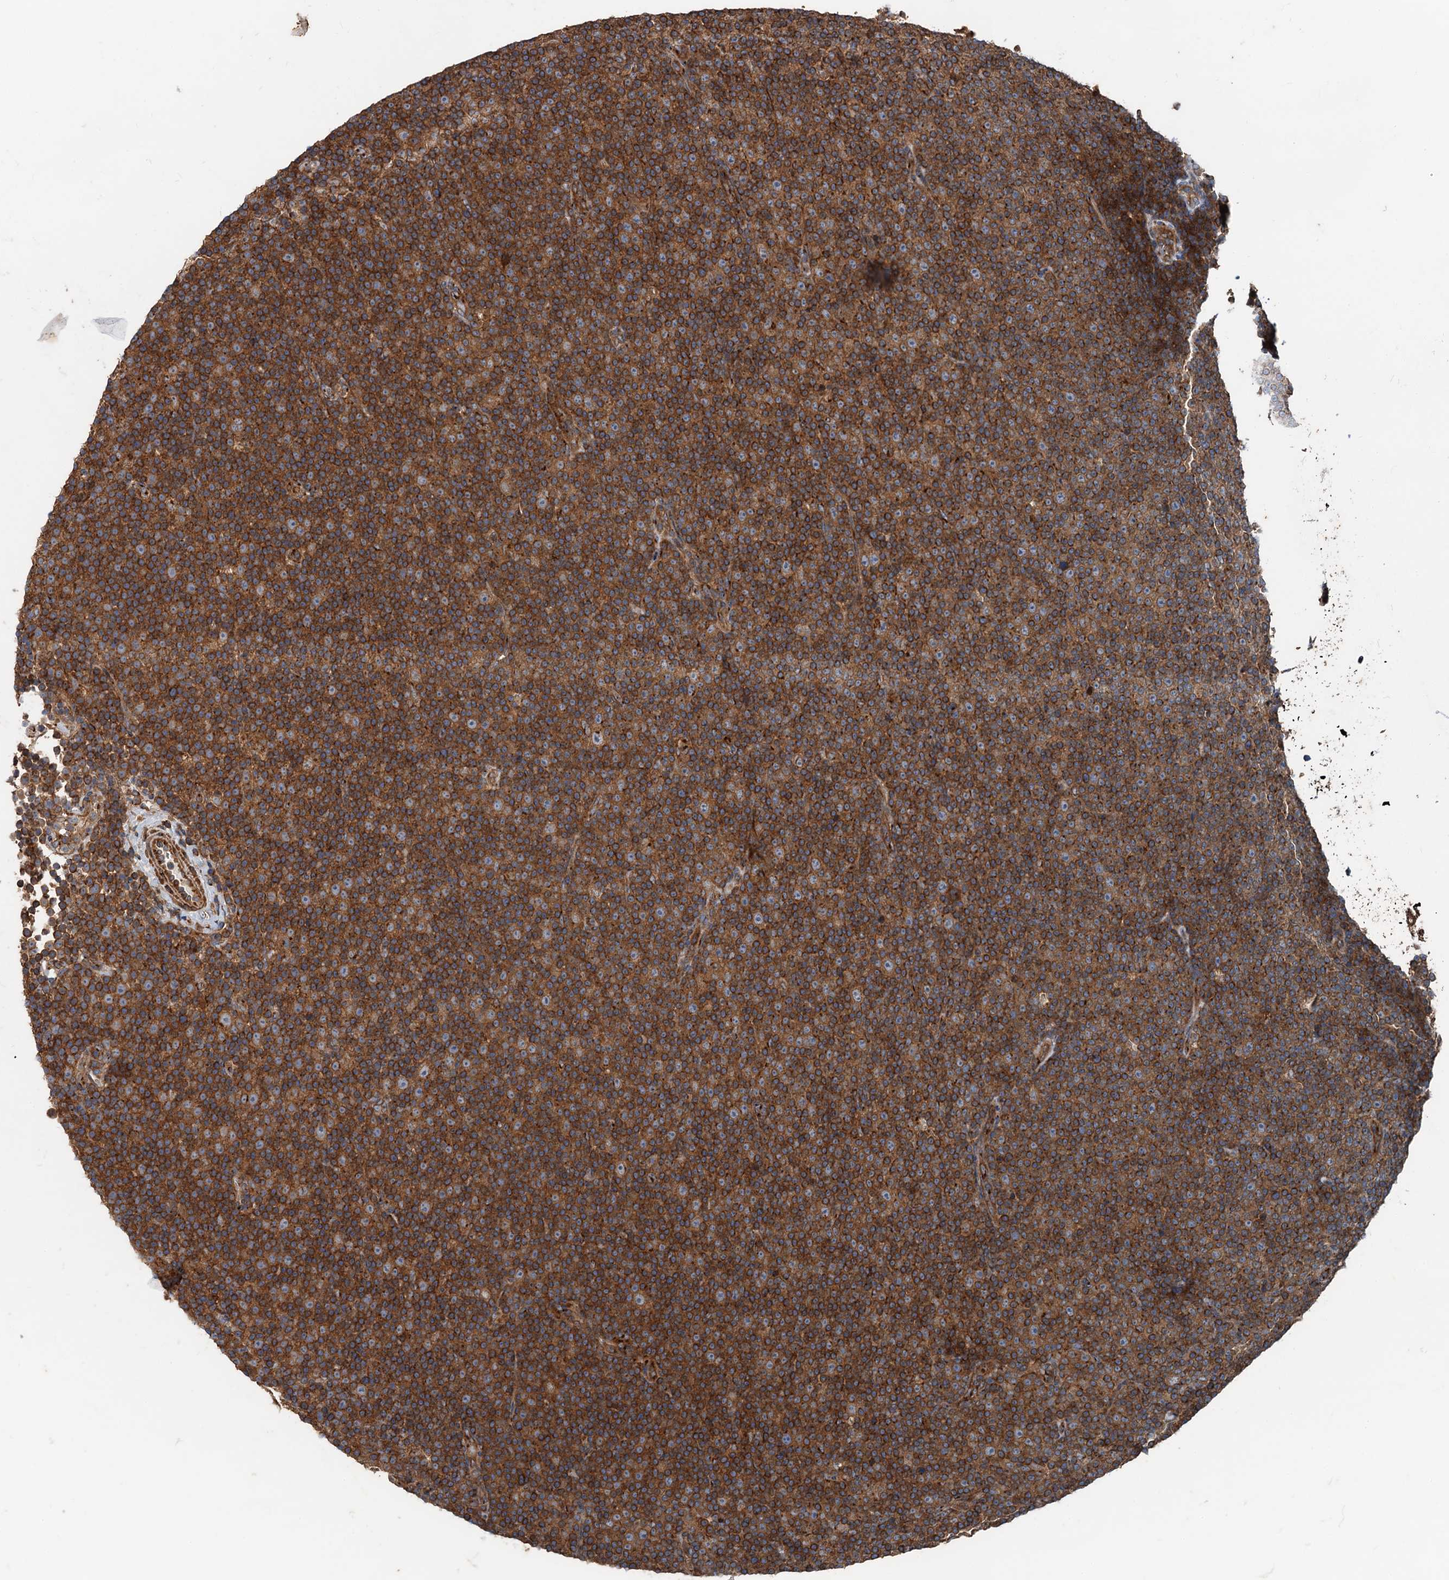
{"staining": {"intensity": "strong", "quantity": ">75%", "location": "cytoplasmic/membranous"}, "tissue": "lymphoma", "cell_type": "Tumor cells", "image_type": "cancer", "snomed": [{"axis": "morphology", "description": "Malignant lymphoma, non-Hodgkin's type, Low grade"}, {"axis": "topography", "description": "Lymph node"}], "caption": "High-magnification brightfield microscopy of lymphoma stained with DAB (brown) and counterstained with hematoxylin (blue). tumor cells exhibit strong cytoplasmic/membranous expression is identified in approximately>75% of cells.", "gene": "ANKRD26", "patient": {"sex": "female", "age": 67}}